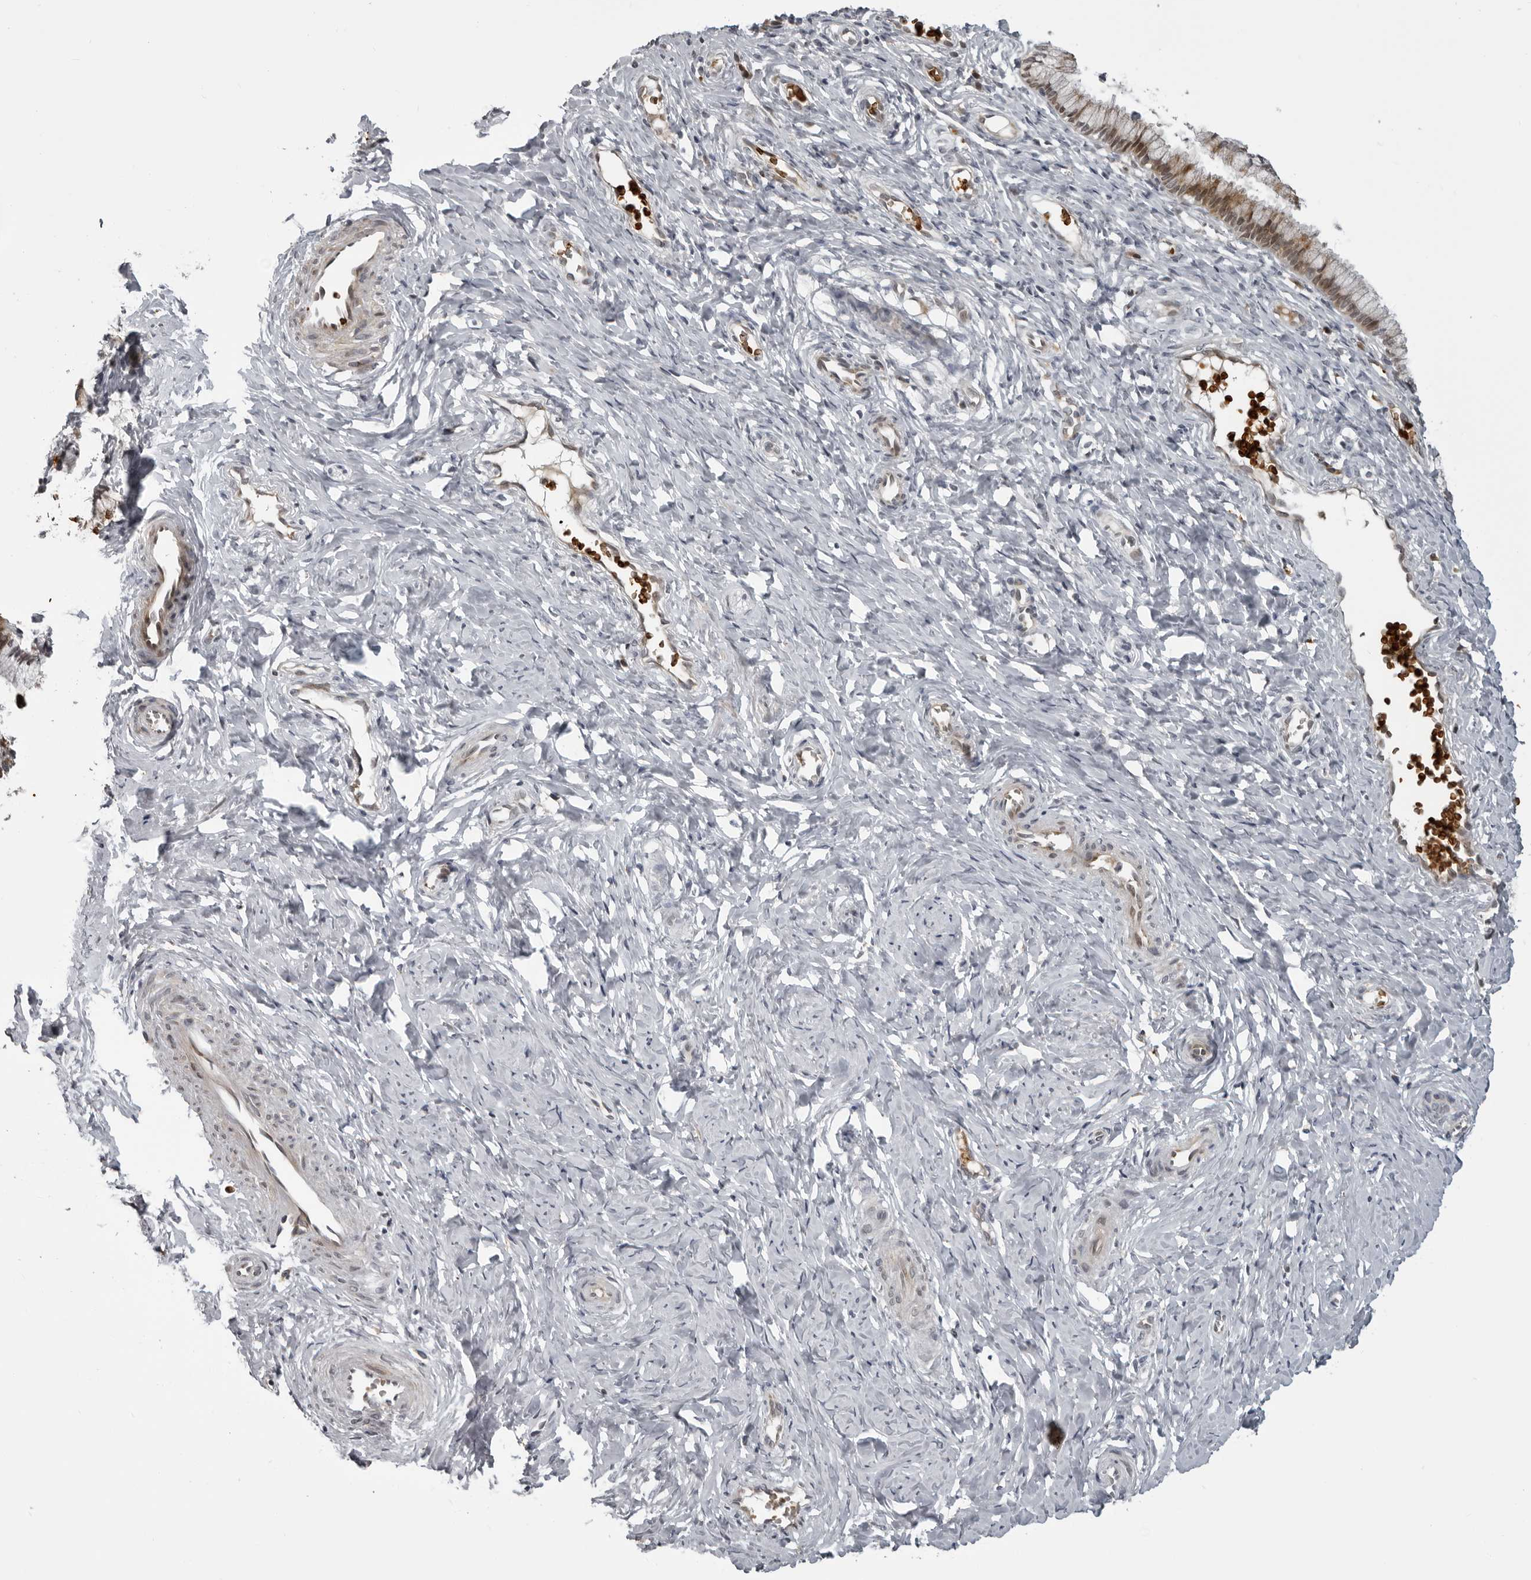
{"staining": {"intensity": "moderate", "quantity": "<25%", "location": "cytoplasmic/membranous"}, "tissue": "cervix", "cell_type": "Glandular cells", "image_type": "normal", "snomed": [{"axis": "morphology", "description": "Normal tissue, NOS"}, {"axis": "topography", "description": "Cervix"}], "caption": "High-power microscopy captured an immunohistochemistry micrograph of unremarkable cervix, revealing moderate cytoplasmic/membranous expression in approximately <25% of glandular cells.", "gene": "THOP1", "patient": {"sex": "female", "age": 27}}